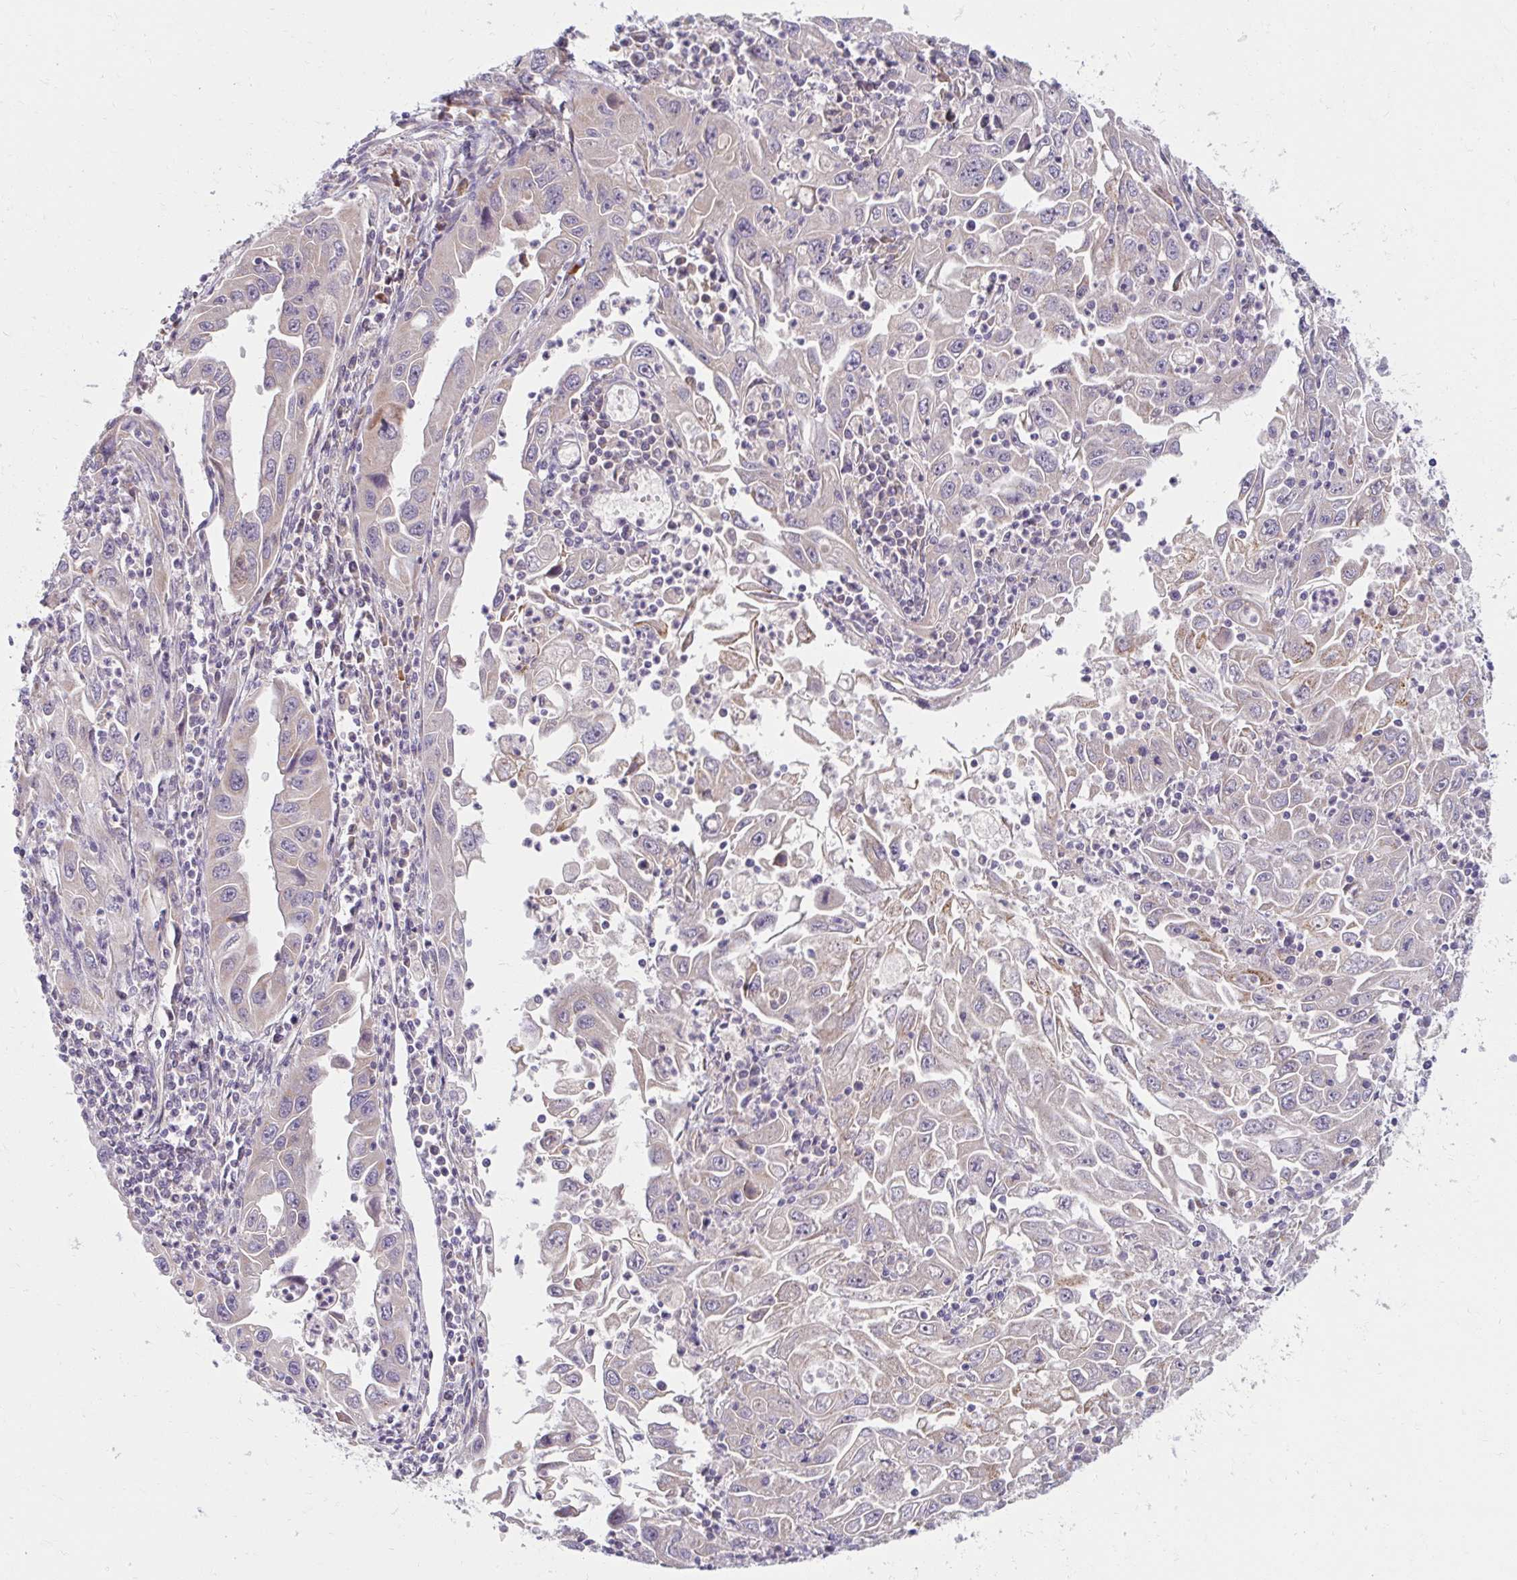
{"staining": {"intensity": "moderate", "quantity": "<25%", "location": "cytoplasmic/membranous"}, "tissue": "endometrial cancer", "cell_type": "Tumor cells", "image_type": "cancer", "snomed": [{"axis": "morphology", "description": "Adenocarcinoma, NOS"}, {"axis": "topography", "description": "Uterus"}], "caption": "There is low levels of moderate cytoplasmic/membranous staining in tumor cells of endometrial adenocarcinoma, as demonstrated by immunohistochemical staining (brown color).", "gene": "SKP2", "patient": {"sex": "female", "age": 62}}